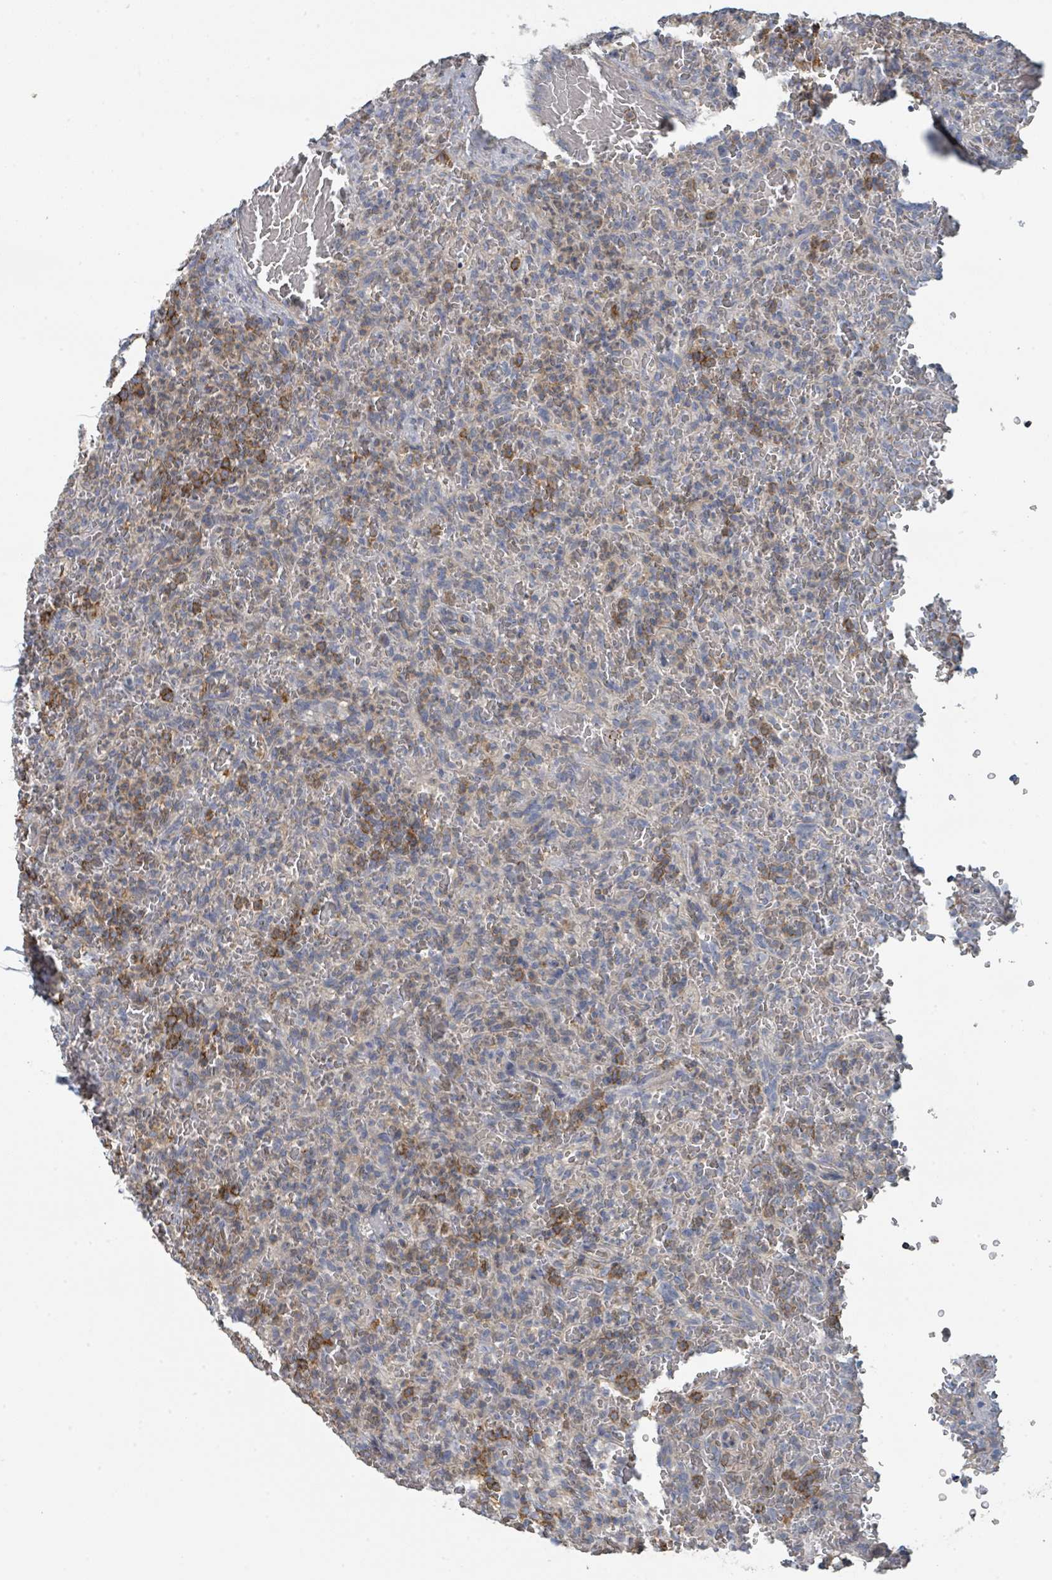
{"staining": {"intensity": "negative", "quantity": "none", "location": "none"}, "tissue": "lymphoma", "cell_type": "Tumor cells", "image_type": "cancer", "snomed": [{"axis": "morphology", "description": "Malignant lymphoma, non-Hodgkin's type, Low grade"}, {"axis": "topography", "description": "Spleen"}], "caption": "High magnification brightfield microscopy of low-grade malignant lymphoma, non-Hodgkin's type stained with DAB (brown) and counterstained with hematoxylin (blue): tumor cells show no significant staining. (DAB (3,3'-diaminobenzidine) immunohistochemistry, high magnification).", "gene": "LRRC42", "patient": {"sex": "female", "age": 64}}